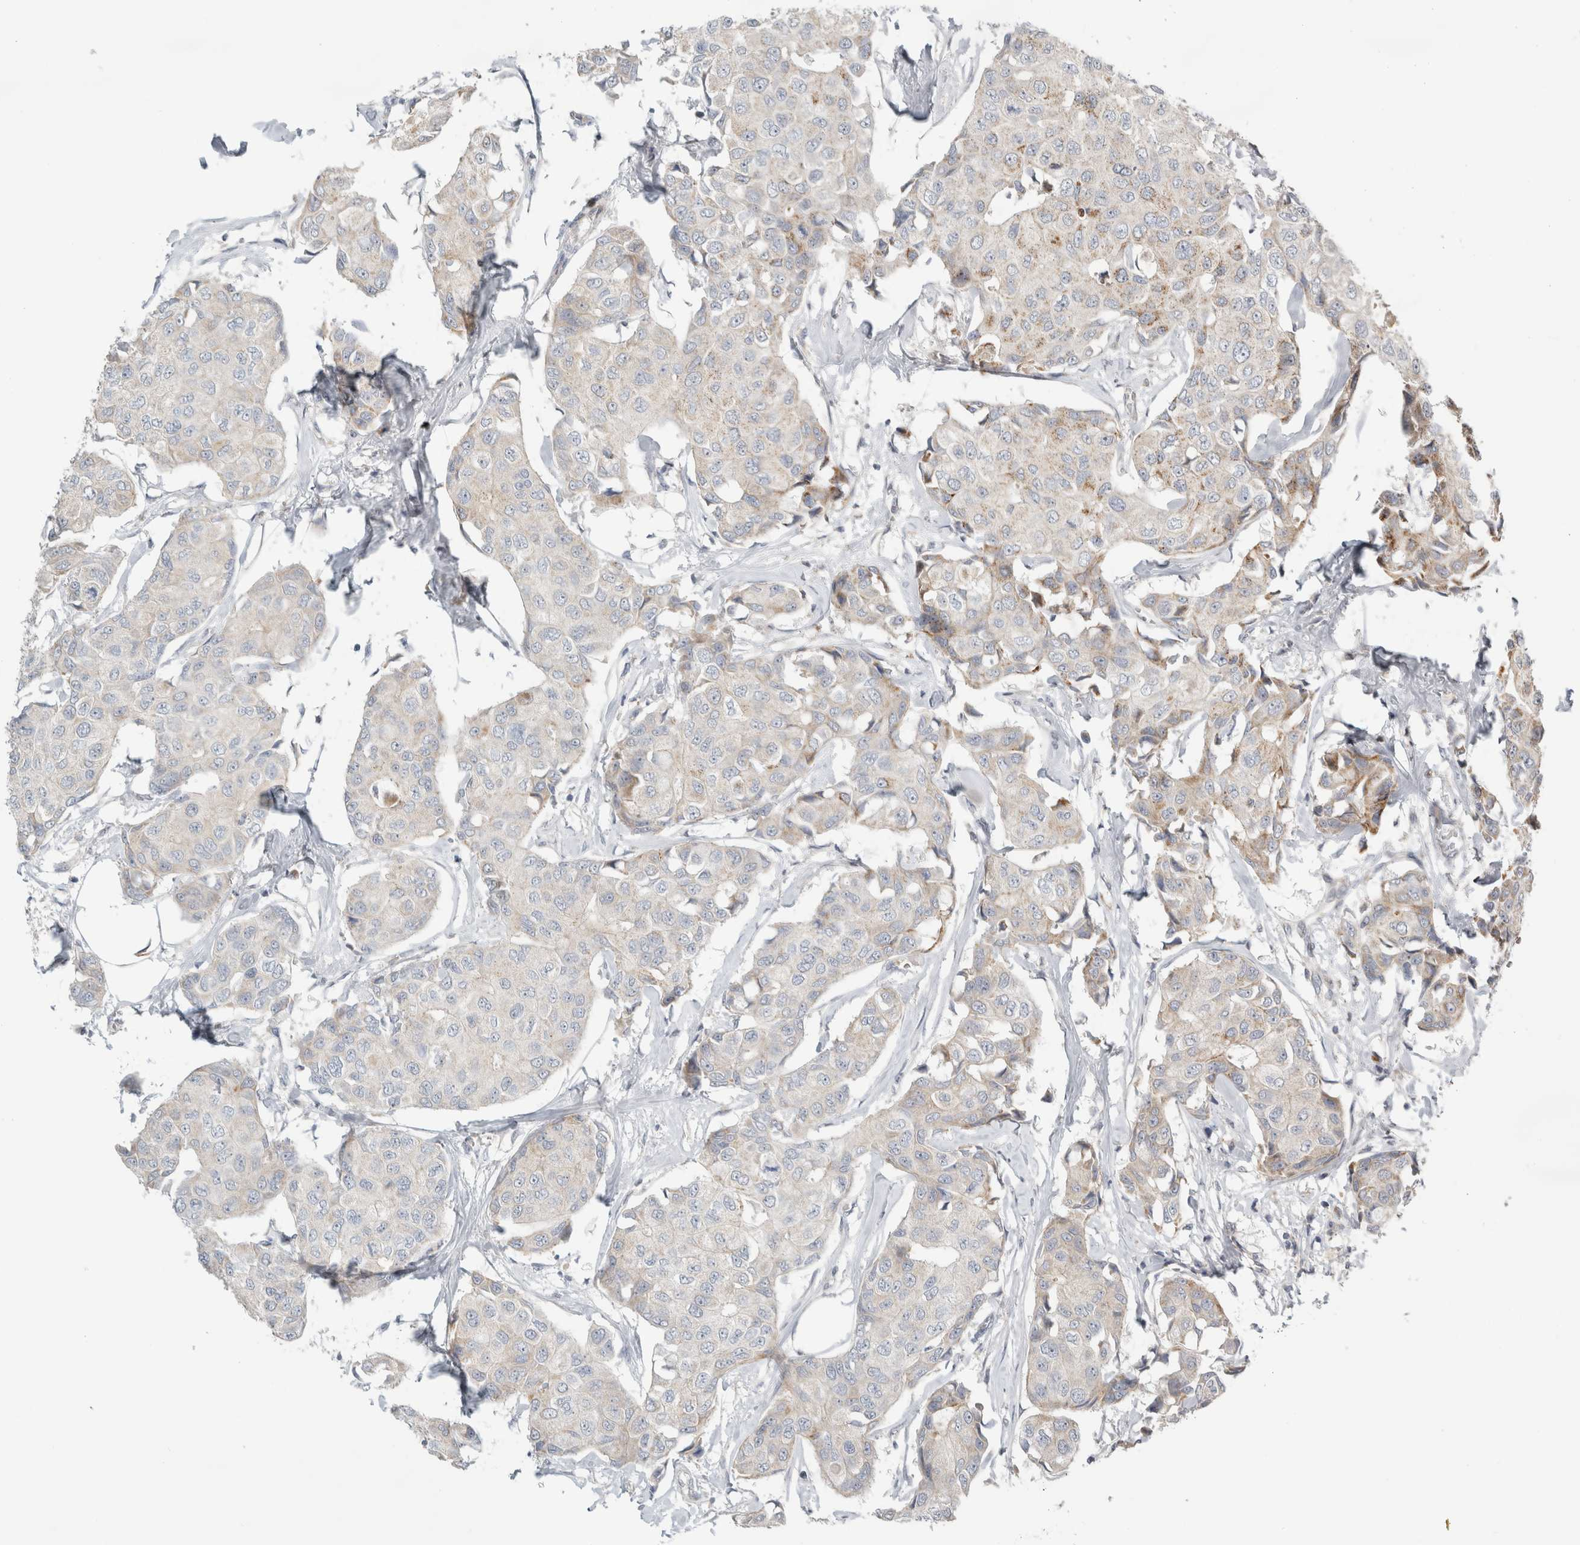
{"staining": {"intensity": "moderate", "quantity": "<25%", "location": "cytoplasmic/membranous"}, "tissue": "breast cancer", "cell_type": "Tumor cells", "image_type": "cancer", "snomed": [{"axis": "morphology", "description": "Duct carcinoma"}, {"axis": "topography", "description": "Breast"}], "caption": "This photomicrograph reveals breast cancer (invasive ductal carcinoma) stained with immunohistochemistry (IHC) to label a protein in brown. The cytoplasmic/membranous of tumor cells show moderate positivity for the protein. Nuclei are counter-stained blue.", "gene": "KPNA5", "patient": {"sex": "female", "age": 80}}